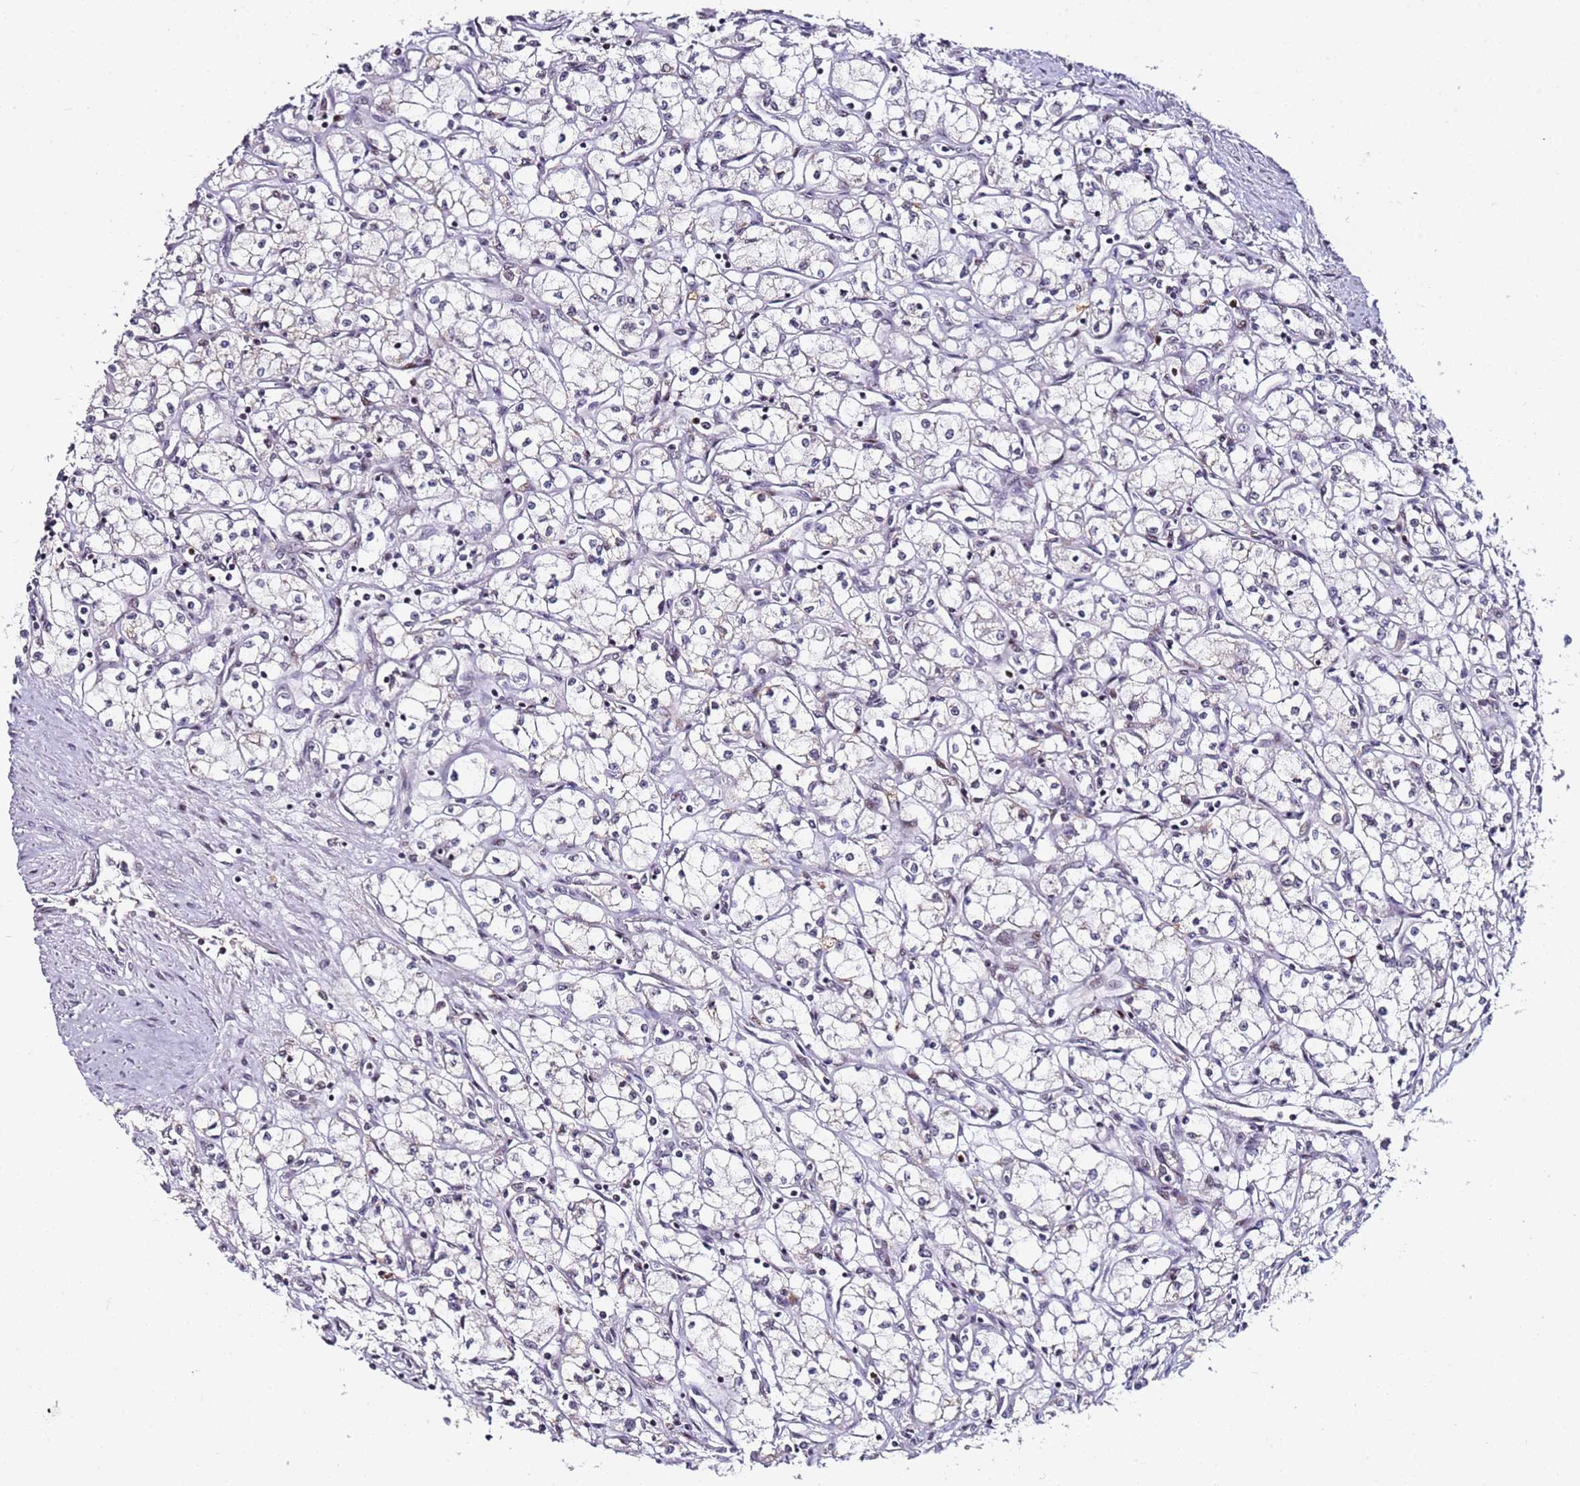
{"staining": {"intensity": "negative", "quantity": "none", "location": "none"}, "tissue": "renal cancer", "cell_type": "Tumor cells", "image_type": "cancer", "snomed": [{"axis": "morphology", "description": "Adenocarcinoma, NOS"}, {"axis": "topography", "description": "Kidney"}], "caption": "DAB immunohistochemical staining of human renal adenocarcinoma displays no significant staining in tumor cells.", "gene": "FCF1", "patient": {"sex": "male", "age": 59}}